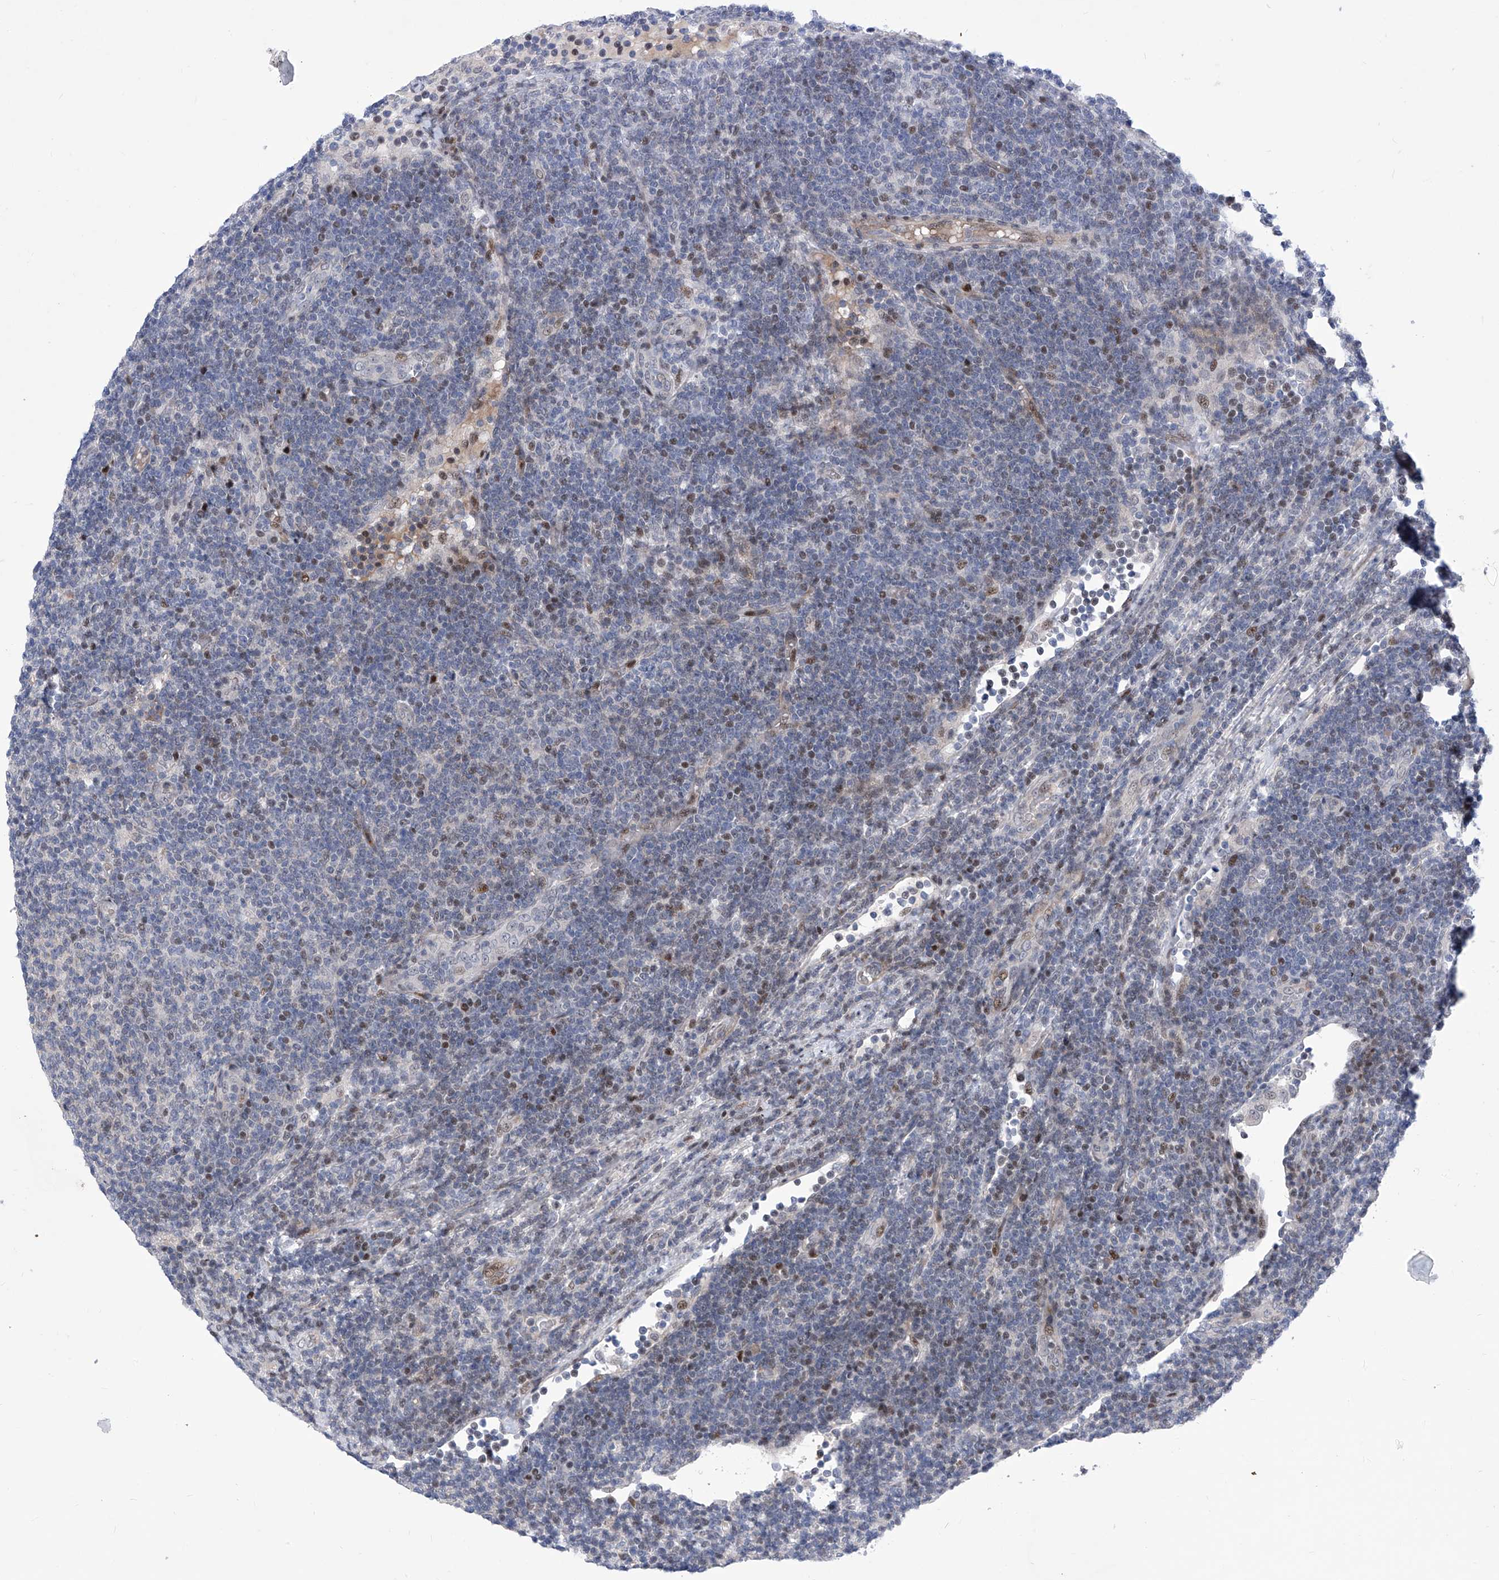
{"staining": {"intensity": "moderate", "quantity": "<25%", "location": "nuclear"}, "tissue": "lymphoma", "cell_type": "Tumor cells", "image_type": "cancer", "snomed": [{"axis": "morphology", "description": "Malignant lymphoma, non-Hodgkin's type, Low grade"}, {"axis": "topography", "description": "Lymph node"}], "caption": "Lymphoma stained with a brown dye shows moderate nuclear positive staining in approximately <25% of tumor cells.", "gene": "NUFIP1", "patient": {"sex": "male", "age": 66}}